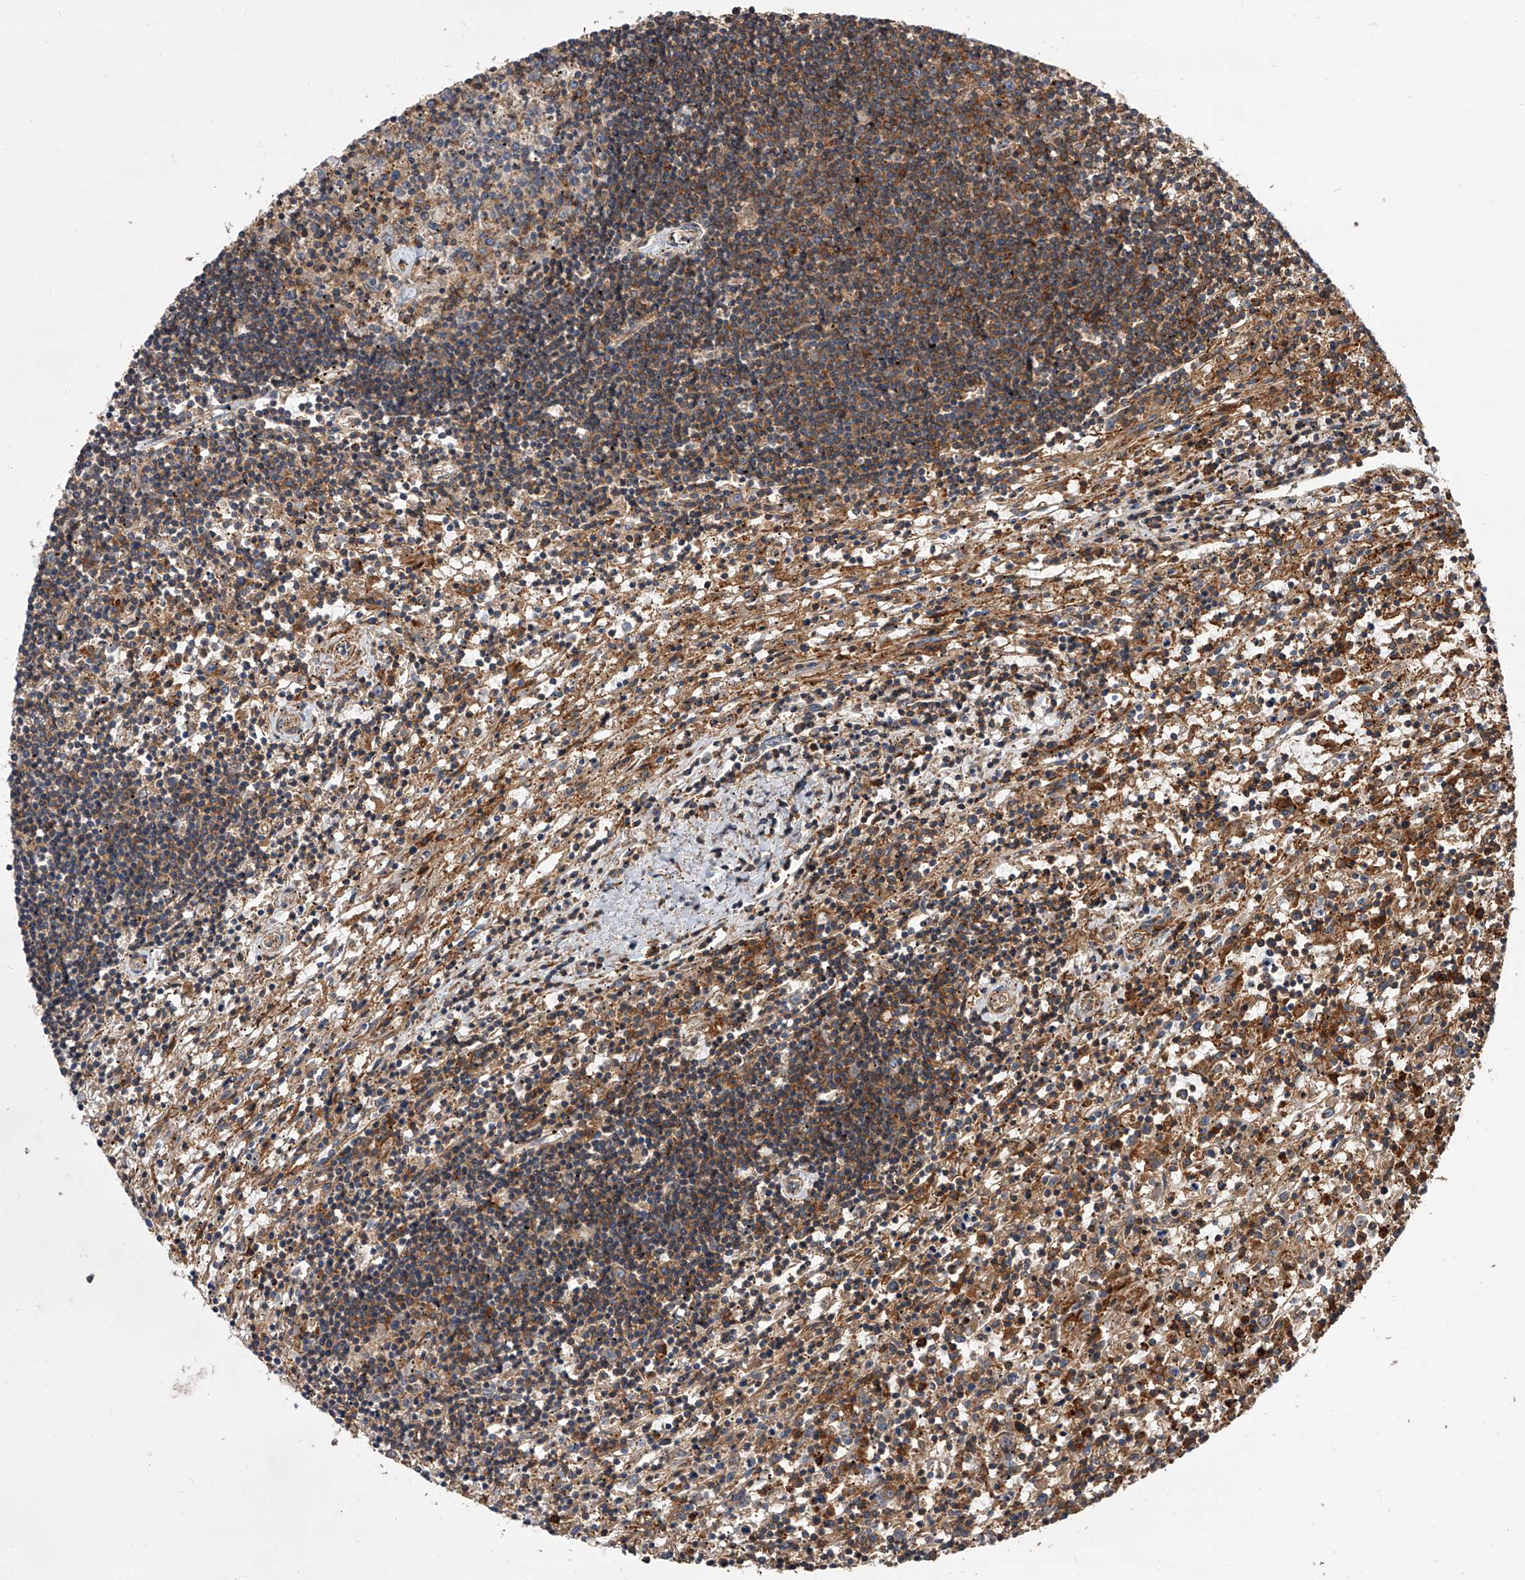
{"staining": {"intensity": "weak", "quantity": "25%-75%", "location": "cytoplasmic/membranous"}, "tissue": "lymphoma", "cell_type": "Tumor cells", "image_type": "cancer", "snomed": [{"axis": "morphology", "description": "Malignant lymphoma, non-Hodgkin's type, Low grade"}, {"axis": "topography", "description": "Spleen"}], "caption": "Malignant lymphoma, non-Hodgkin's type (low-grade) stained for a protein exhibits weak cytoplasmic/membranous positivity in tumor cells.", "gene": "PISD", "patient": {"sex": "male", "age": 76}}